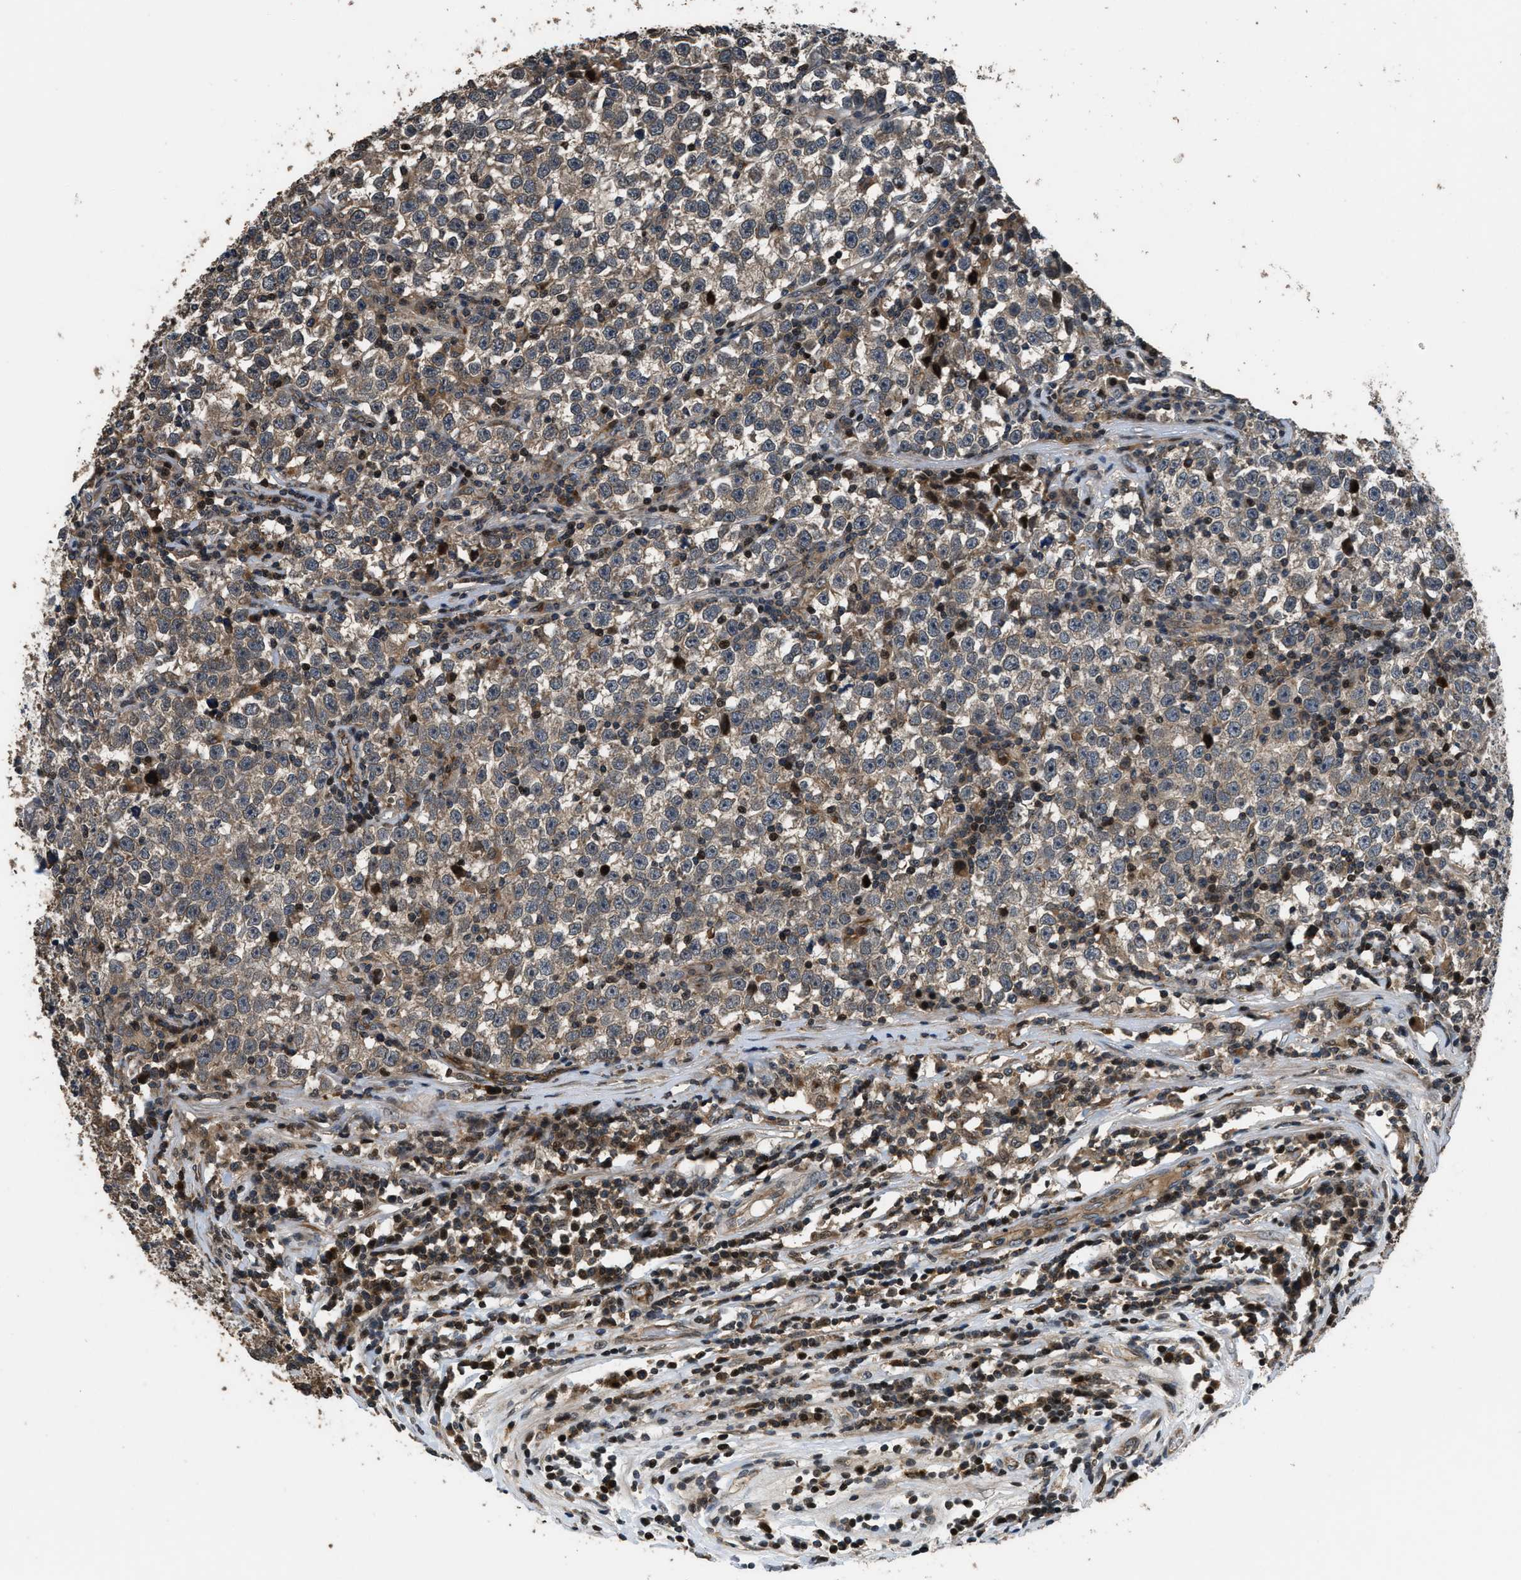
{"staining": {"intensity": "weak", "quantity": ">75%", "location": "cytoplasmic/membranous"}, "tissue": "testis cancer", "cell_type": "Tumor cells", "image_type": "cancer", "snomed": [{"axis": "morphology", "description": "Seminoma, NOS"}, {"axis": "topography", "description": "Testis"}], "caption": "Tumor cells exhibit weak cytoplasmic/membranous expression in about >75% of cells in testis seminoma. The staining was performed using DAB to visualize the protein expression in brown, while the nuclei were stained in blue with hematoxylin (Magnification: 20x).", "gene": "CTBS", "patient": {"sex": "male", "age": 43}}